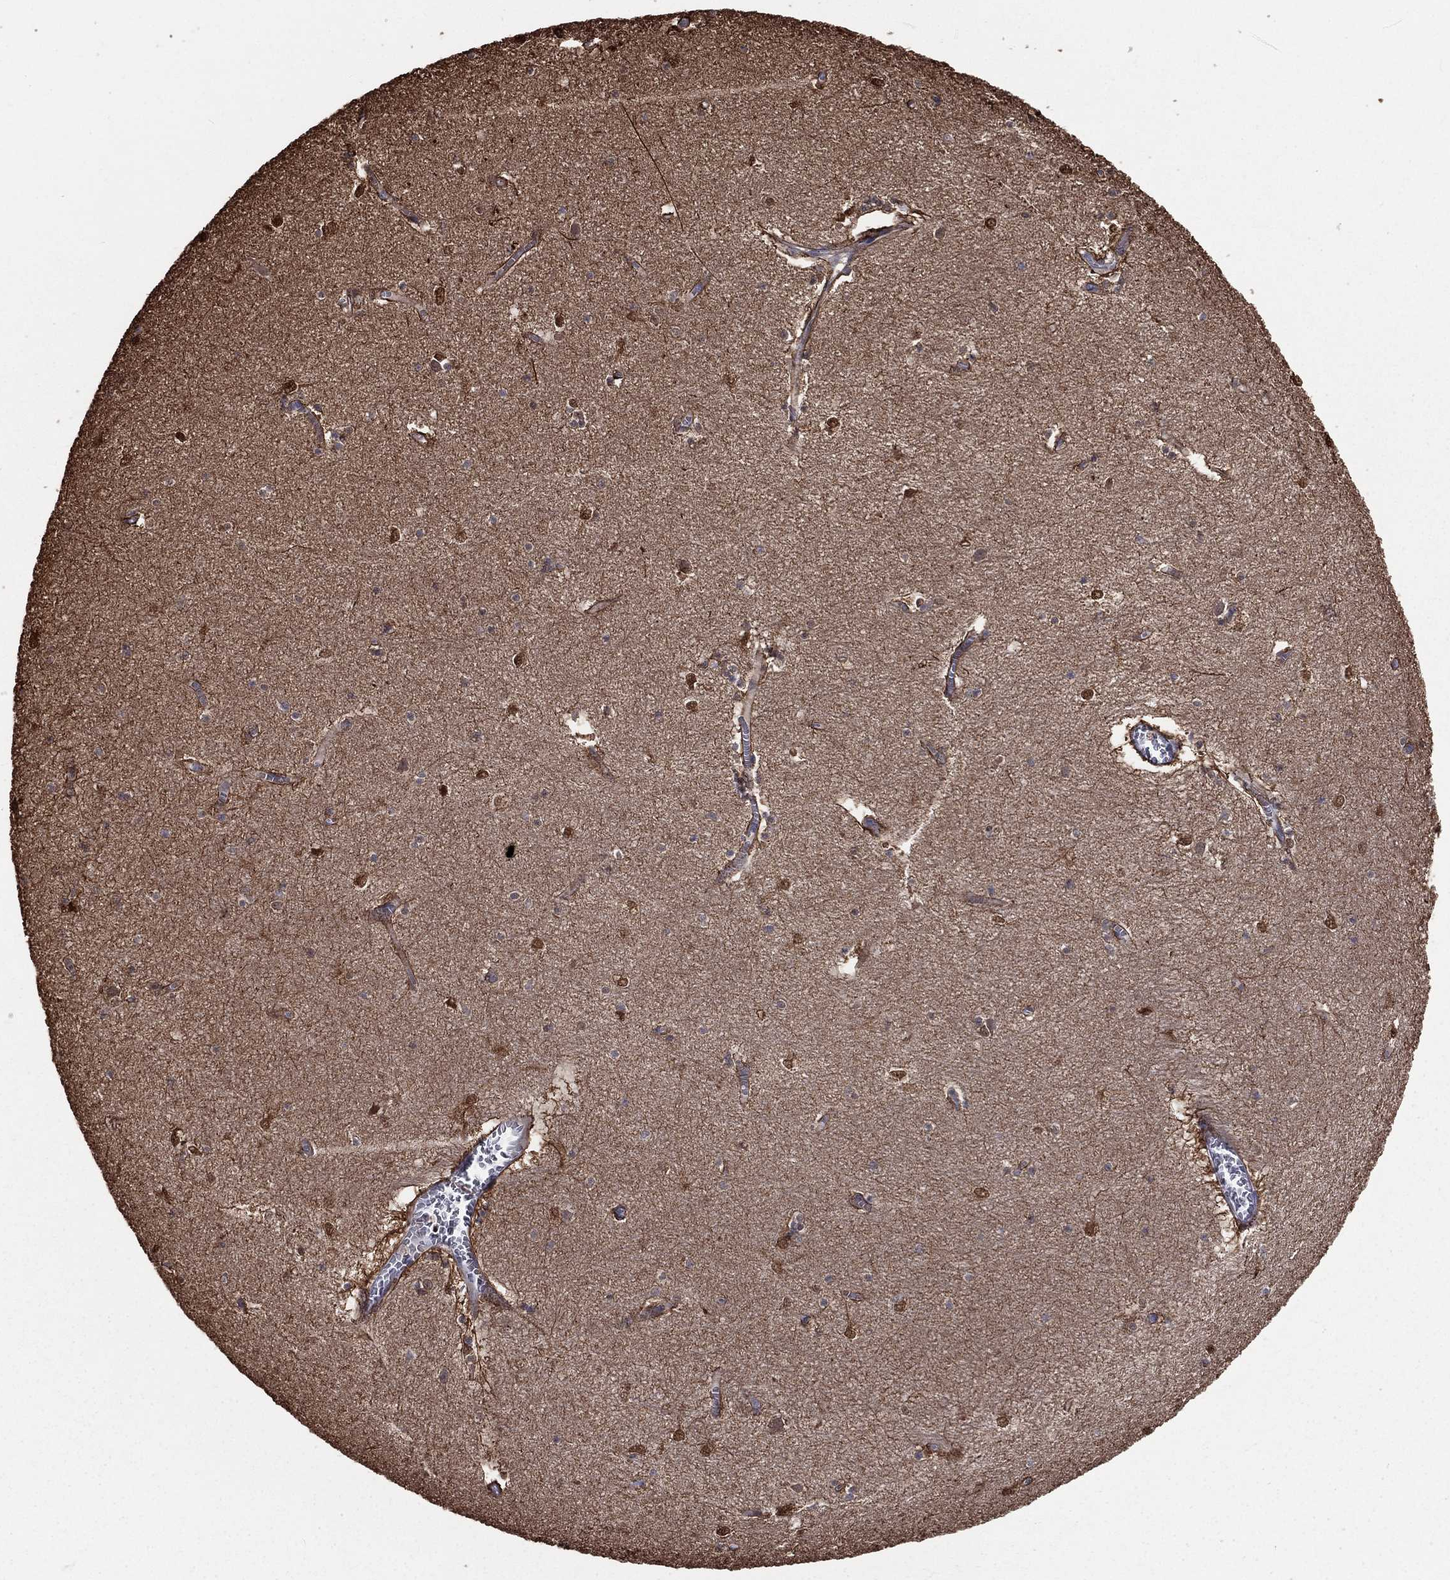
{"staining": {"intensity": "moderate", "quantity": "<25%", "location": "cytoplasmic/membranous,nuclear"}, "tissue": "hippocampus", "cell_type": "Glial cells", "image_type": "normal", "snomed": [{"axis": "morphology", "description": "Normal tissue, NOS"}, {"axis": "topography", "description": "Hippocampus"}], "caption": "Normal hippocampus was stained to show a protein in brown. There is low levels of moderate cytoplasmic/membranous,nuclear staining in approximately <25% of glial cells. The staining is performed using DAB (3,3'-diaminobenzidine) brown chromogen to label protein expression. The nuclei are counter-stained blue using hematoxylin.", "gene": "TBC1D2", "patient": {"sex": "female", "age": 64}}